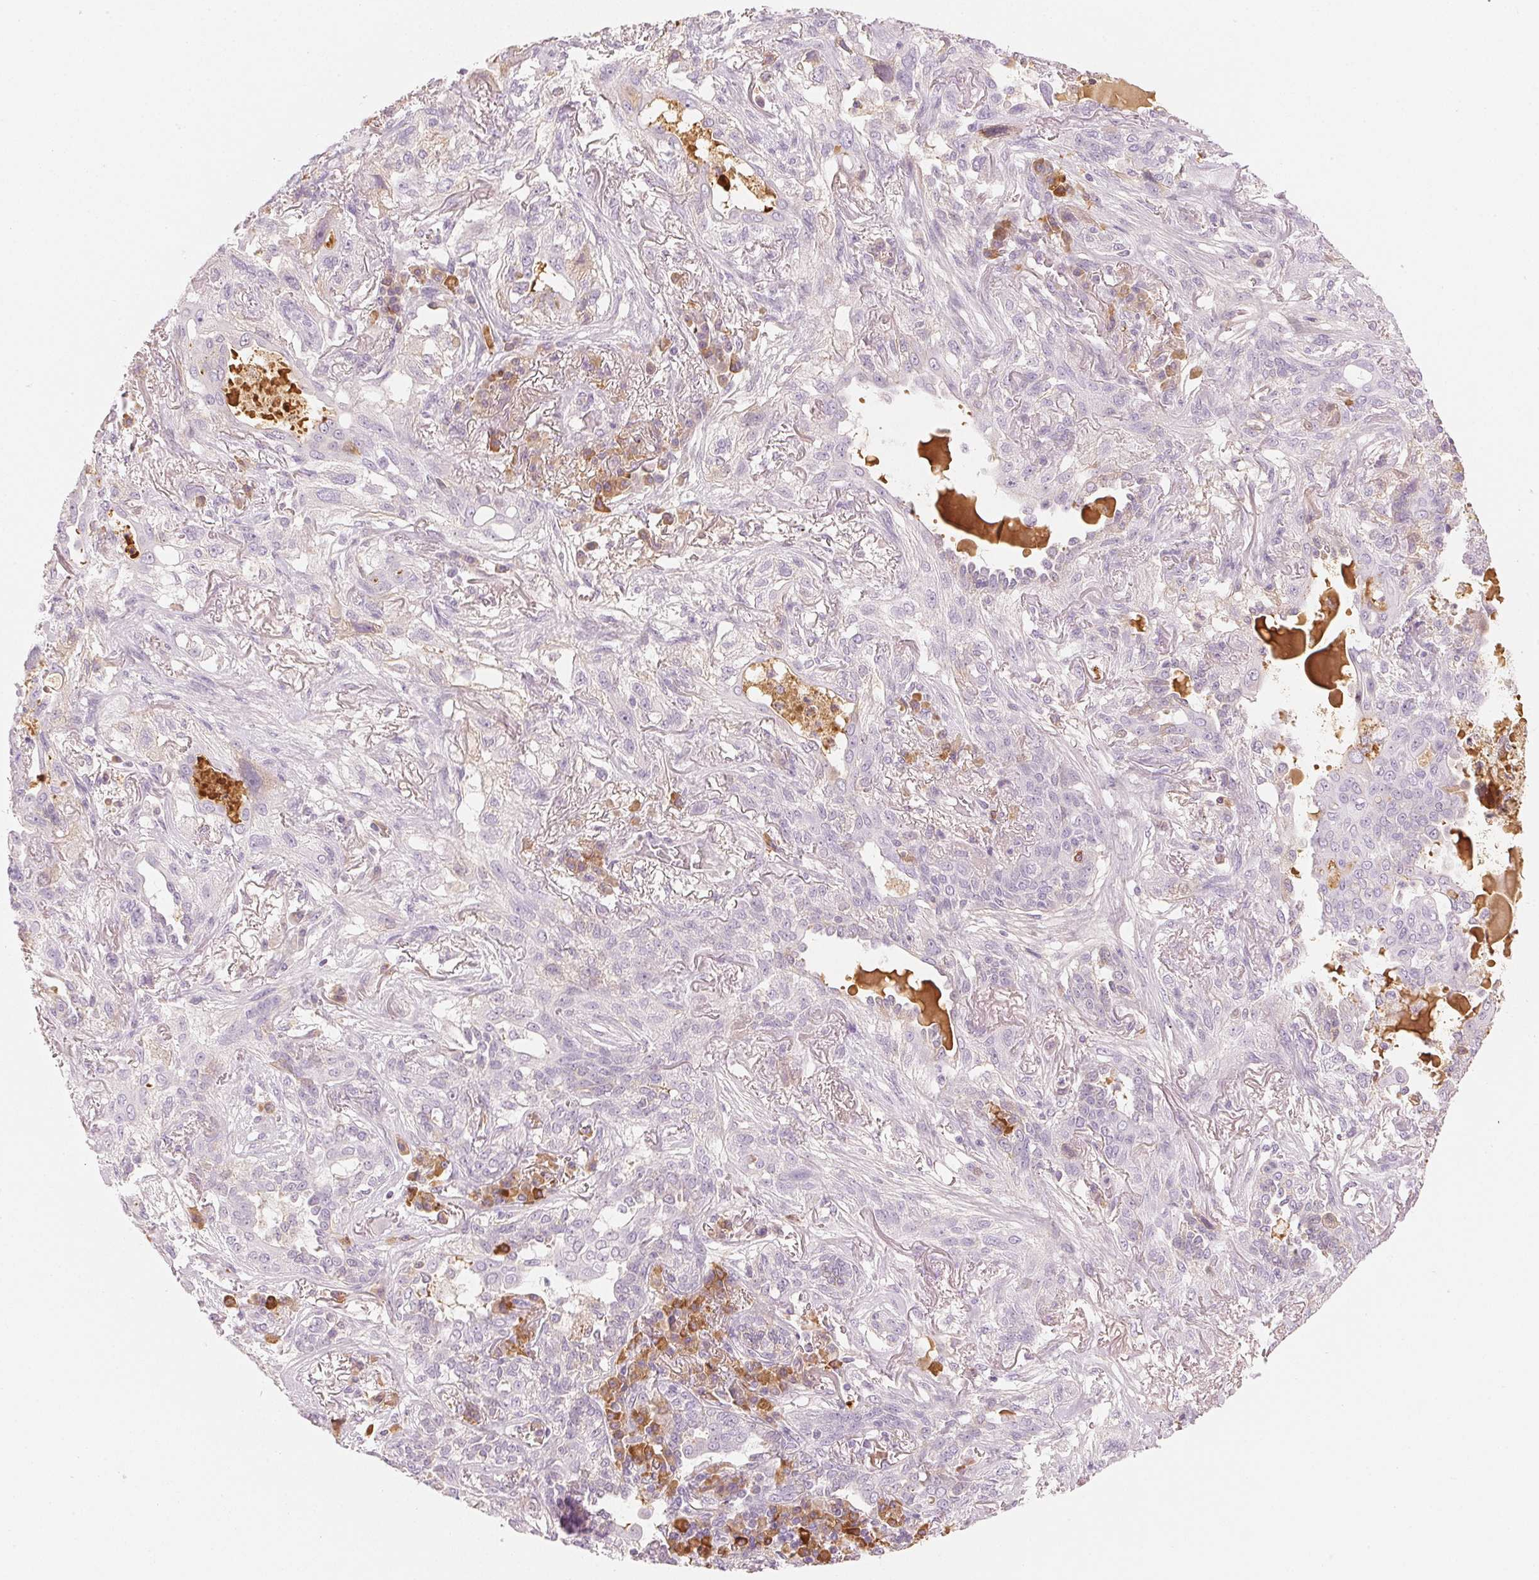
{"staining": {"intensity": "negative", "quantity": "none", "location": "none"}, "tissue": "lung cancer", "cell_type": "Tumor cells", "image_type": "cancer", "snomed": [{"axis": "morphology", "description": "Squamous cell carcinoma, NOS"}, {"axis": "topography", "description": "Lung"}], "caption": "A histopathology image of human lung cancer (squamous cell carcinoma) is negative for staining in tumor cells.", "gene": "RMDN2", "patient": {"sex": "female", "age": 70}}